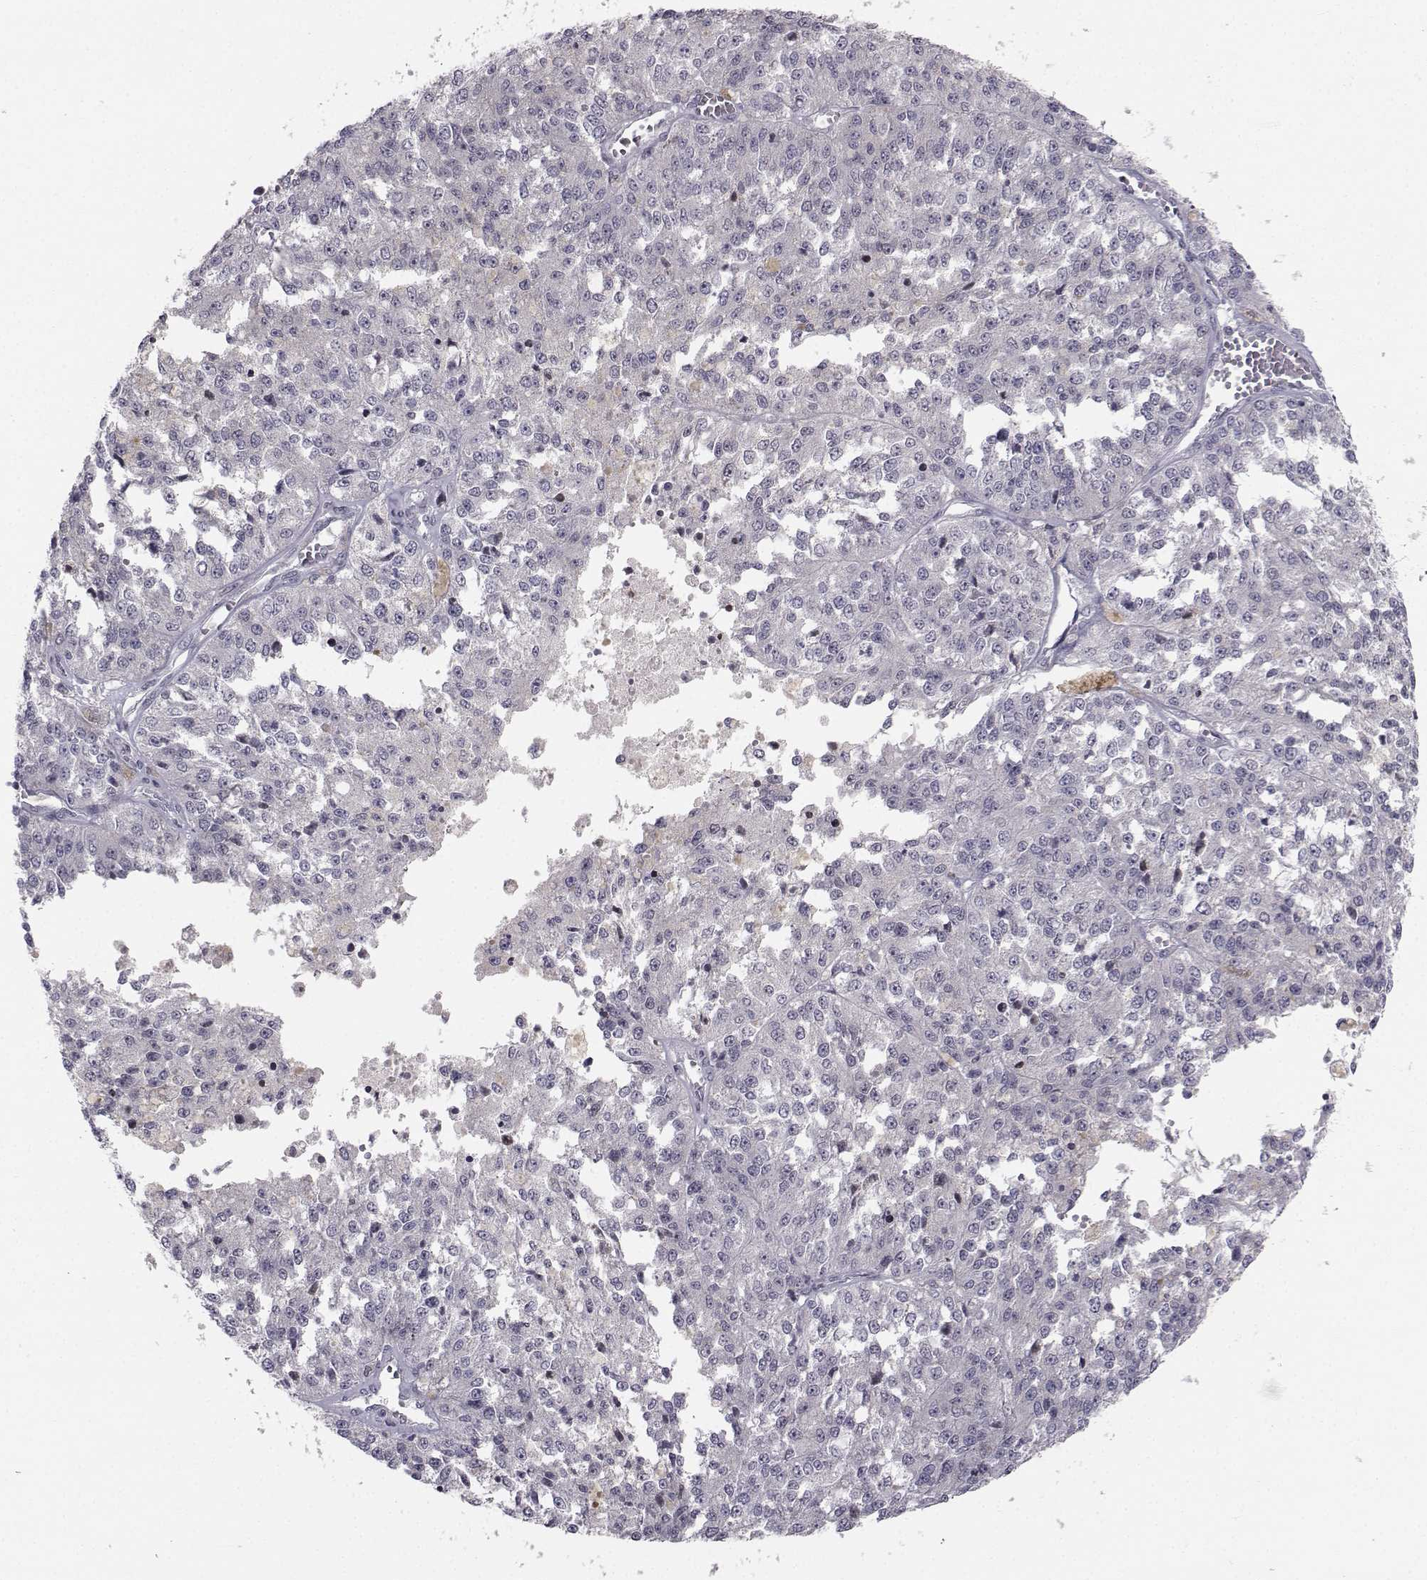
{"staining": {"intensity": "negative", "quantity": "none", "location": "none"}, "tissue": "melanoma", "cell_type": "Tumor cells", "image_type": "cancer", "snomed": [{"axis": "morphology", "description": "Malignant melanoma, Metastatic site"}, {"axis": "topography", "description": "Lymph node"}], "caption": "Human melanoma stained for a protein using immunohistochemistry reveals no positivity in tumor cells.", "gene": "PCP4L1", "patient": {"sex": "female", "age": 64}}